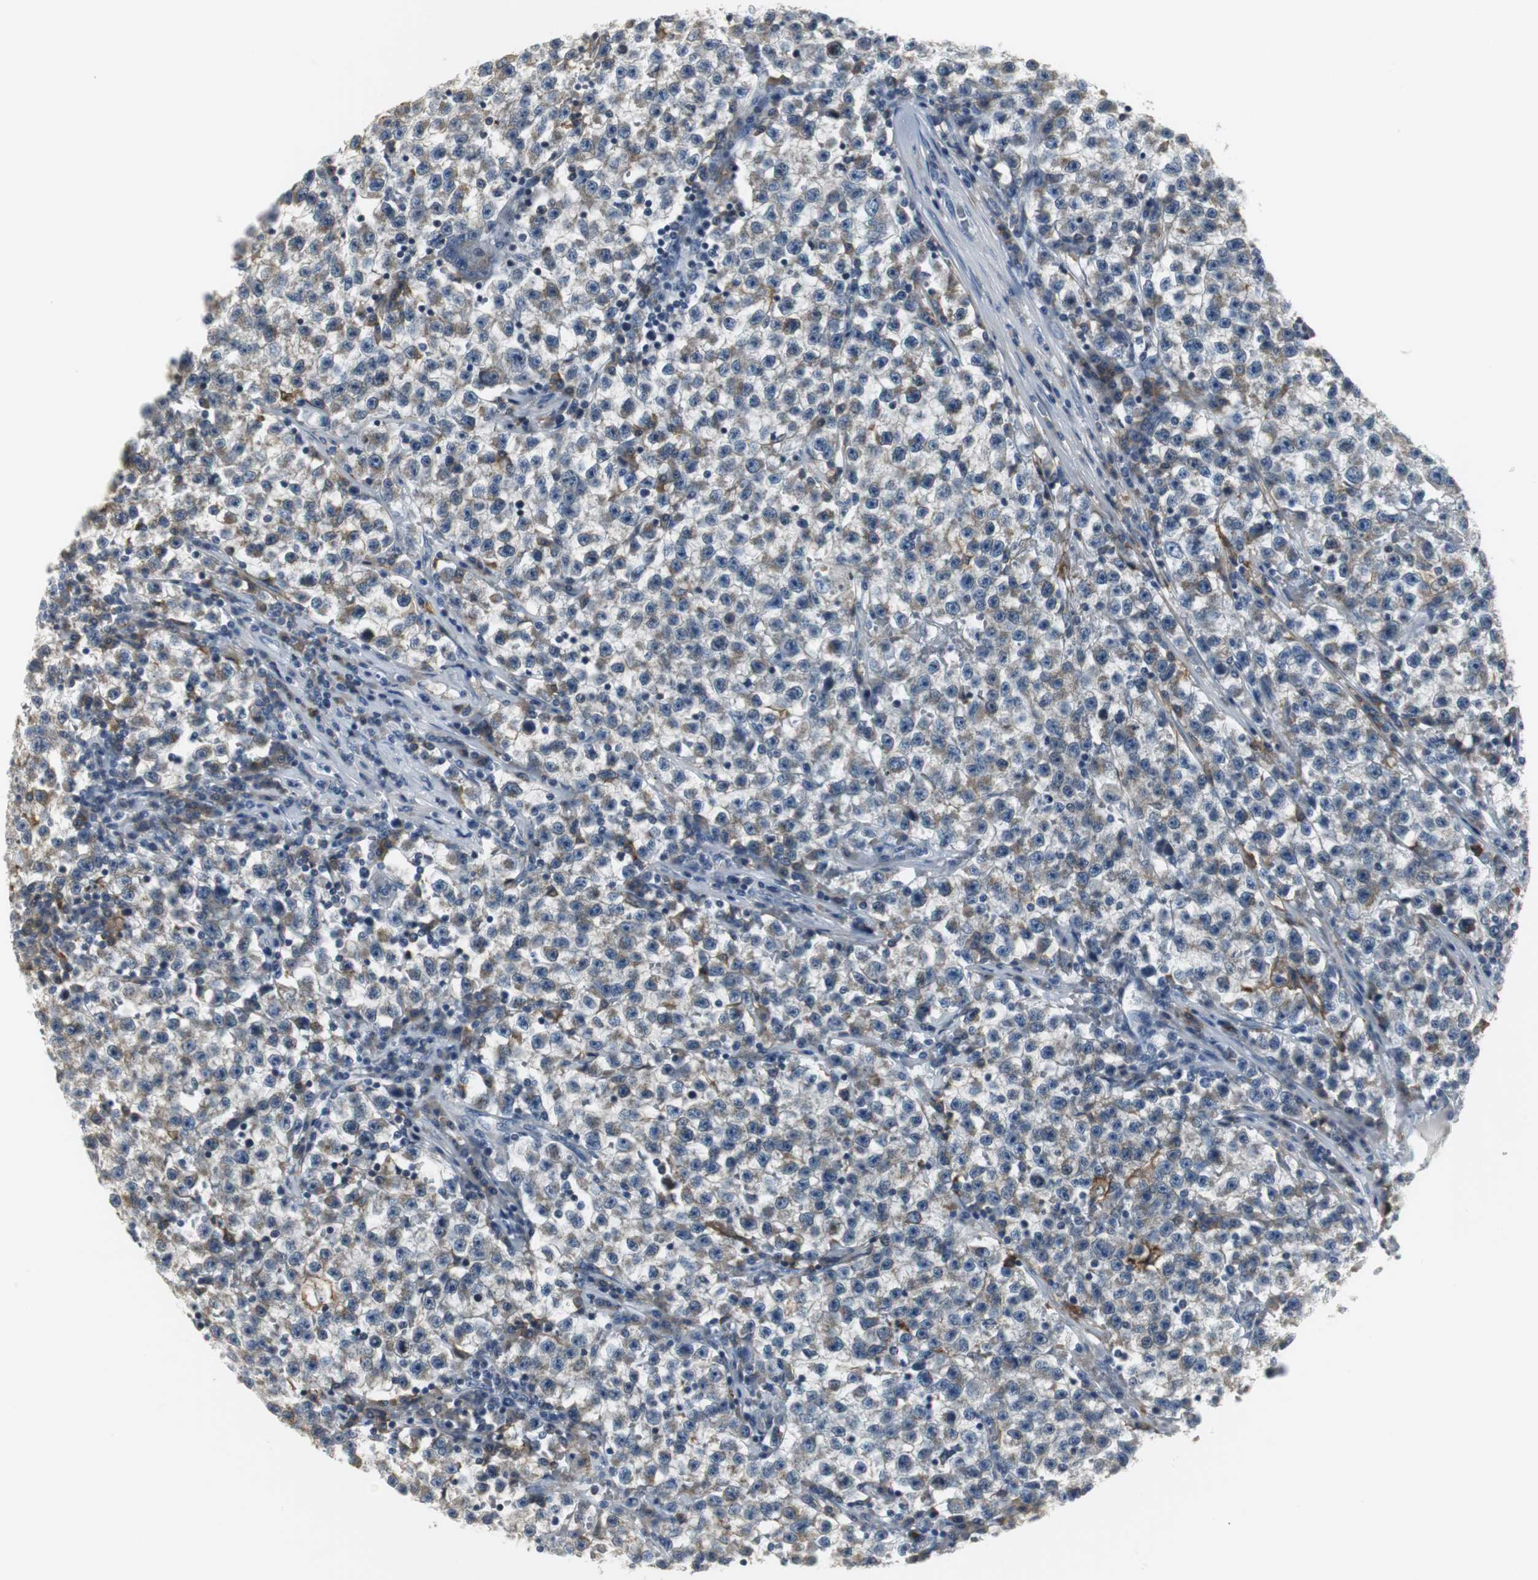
{"staining": {"intensity": "weak", "quantity": "25%-75%", "location": "cytoplasmic/membranous"}, "tissue": "testis cancer", "cell_type": "Tumor cells", "image_type": "cancer", "snomed": [{"axis": "morphology", "description": "Seminoma, NOS"}, {"axis": "topography", "description": "Testis"}], "caption": "A low amount of weak cytoplasmic/membranous positivity is seen in approximately 25%-75% of tumor cells in testis cancer tissue.", "gene": "SLC2A5", "patient": {"sex": "male", "age": 22}}